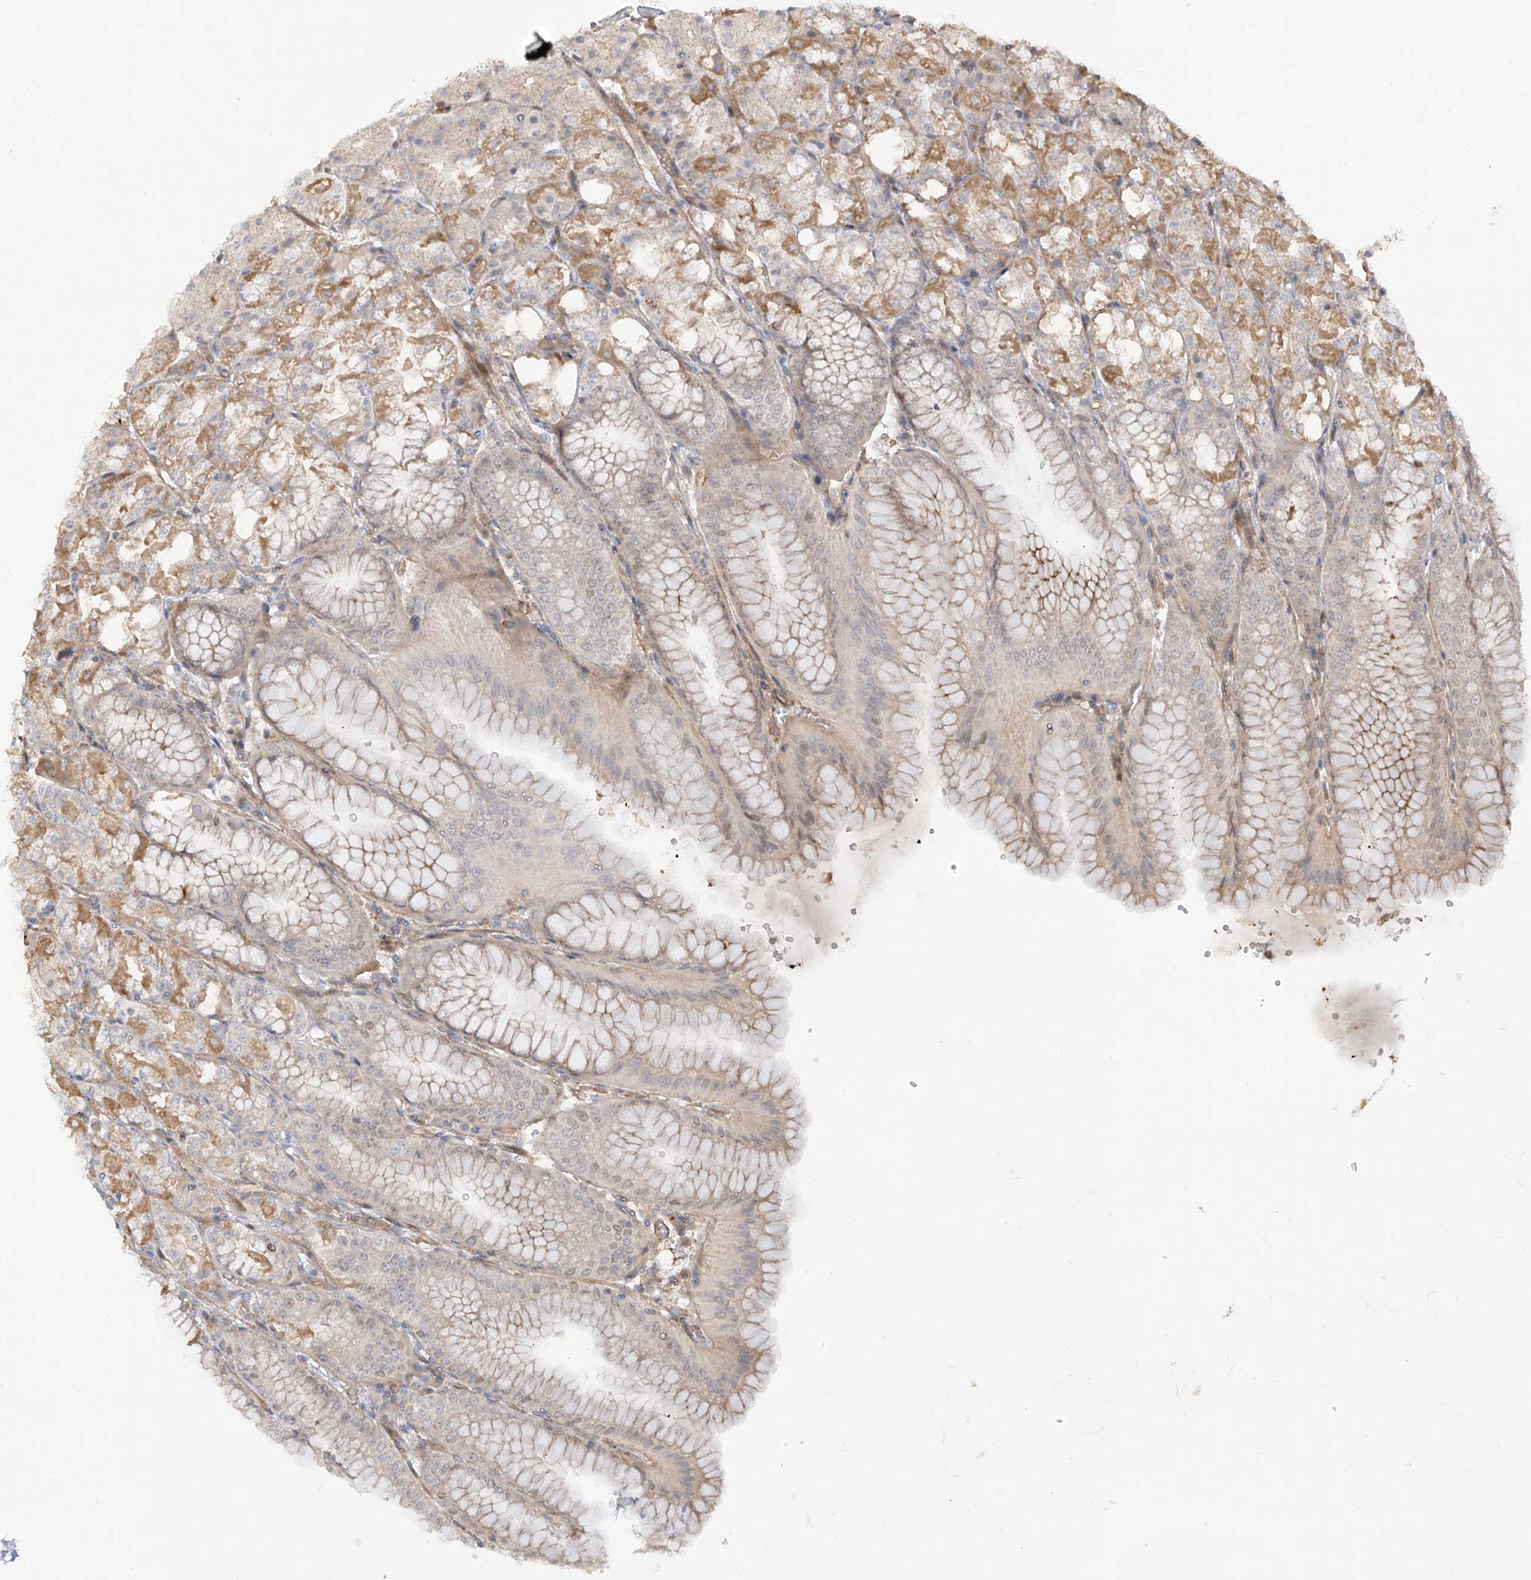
{"staining": {"intensity": "moderate", "quantity": ">75%", "location": "cytoplasmic/membranous,nuclear"}, "tissue": "stomach", "cell_type": "Glandular cells", "image_type": "normal", "snomed": [{"axis": "morphology", "description": "Normal tissue, NOS"}, {"axis": "topography", "description": "Stomach, lower"}], "caption": "Brown immunohistochemical staining in normal stomach displays moderate cytoplasmic/membranous,nuclear positivity in approximately >75% of glandular cells. (brown staining indicates protein expression, while blue staining denotes nuclei).", "gene": "ATAD2B", "patient": {"sex": "male", "age": 71}}